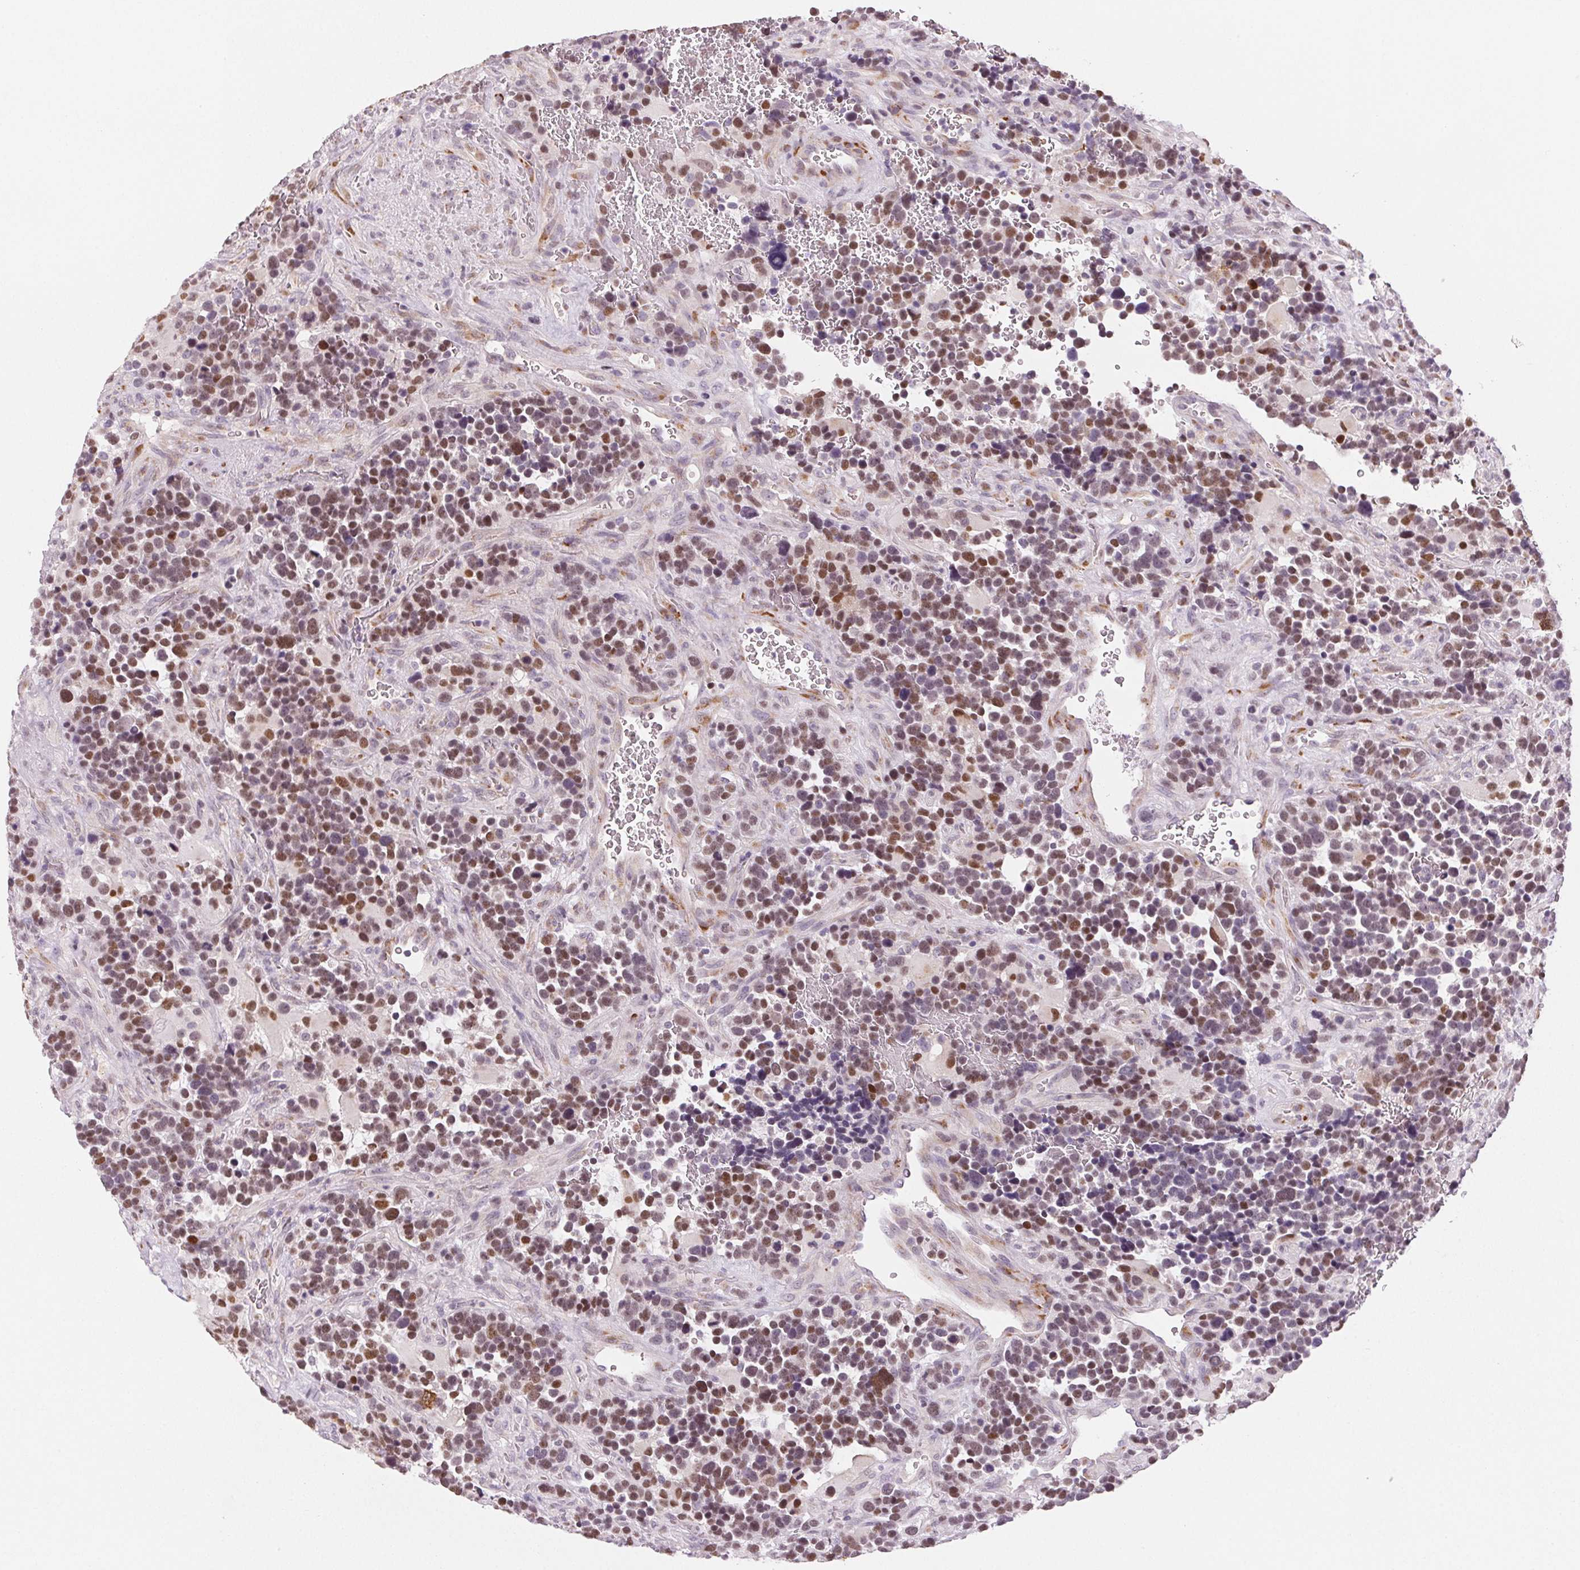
{"staining": {"intensity": "weak", "quantity": "25%-75%", "location": "nuclear"}, "tissue": "glioma", "cell_type": "Tumor cells", "image_type": "cancer", "snomed": [{"axis": "morphology", "description": "Glioma, malignant, High grade"}, {"axis": "topography", "description": "Brain"}], "caption": "A brown stain shows weak nuclear positivity of a protein in human glioma tumor cells. (DAB IHC with brightfield microscopy, high magnification).", "gene": "DNAJC6", "patient": {"sex": "male", "age": 33}}